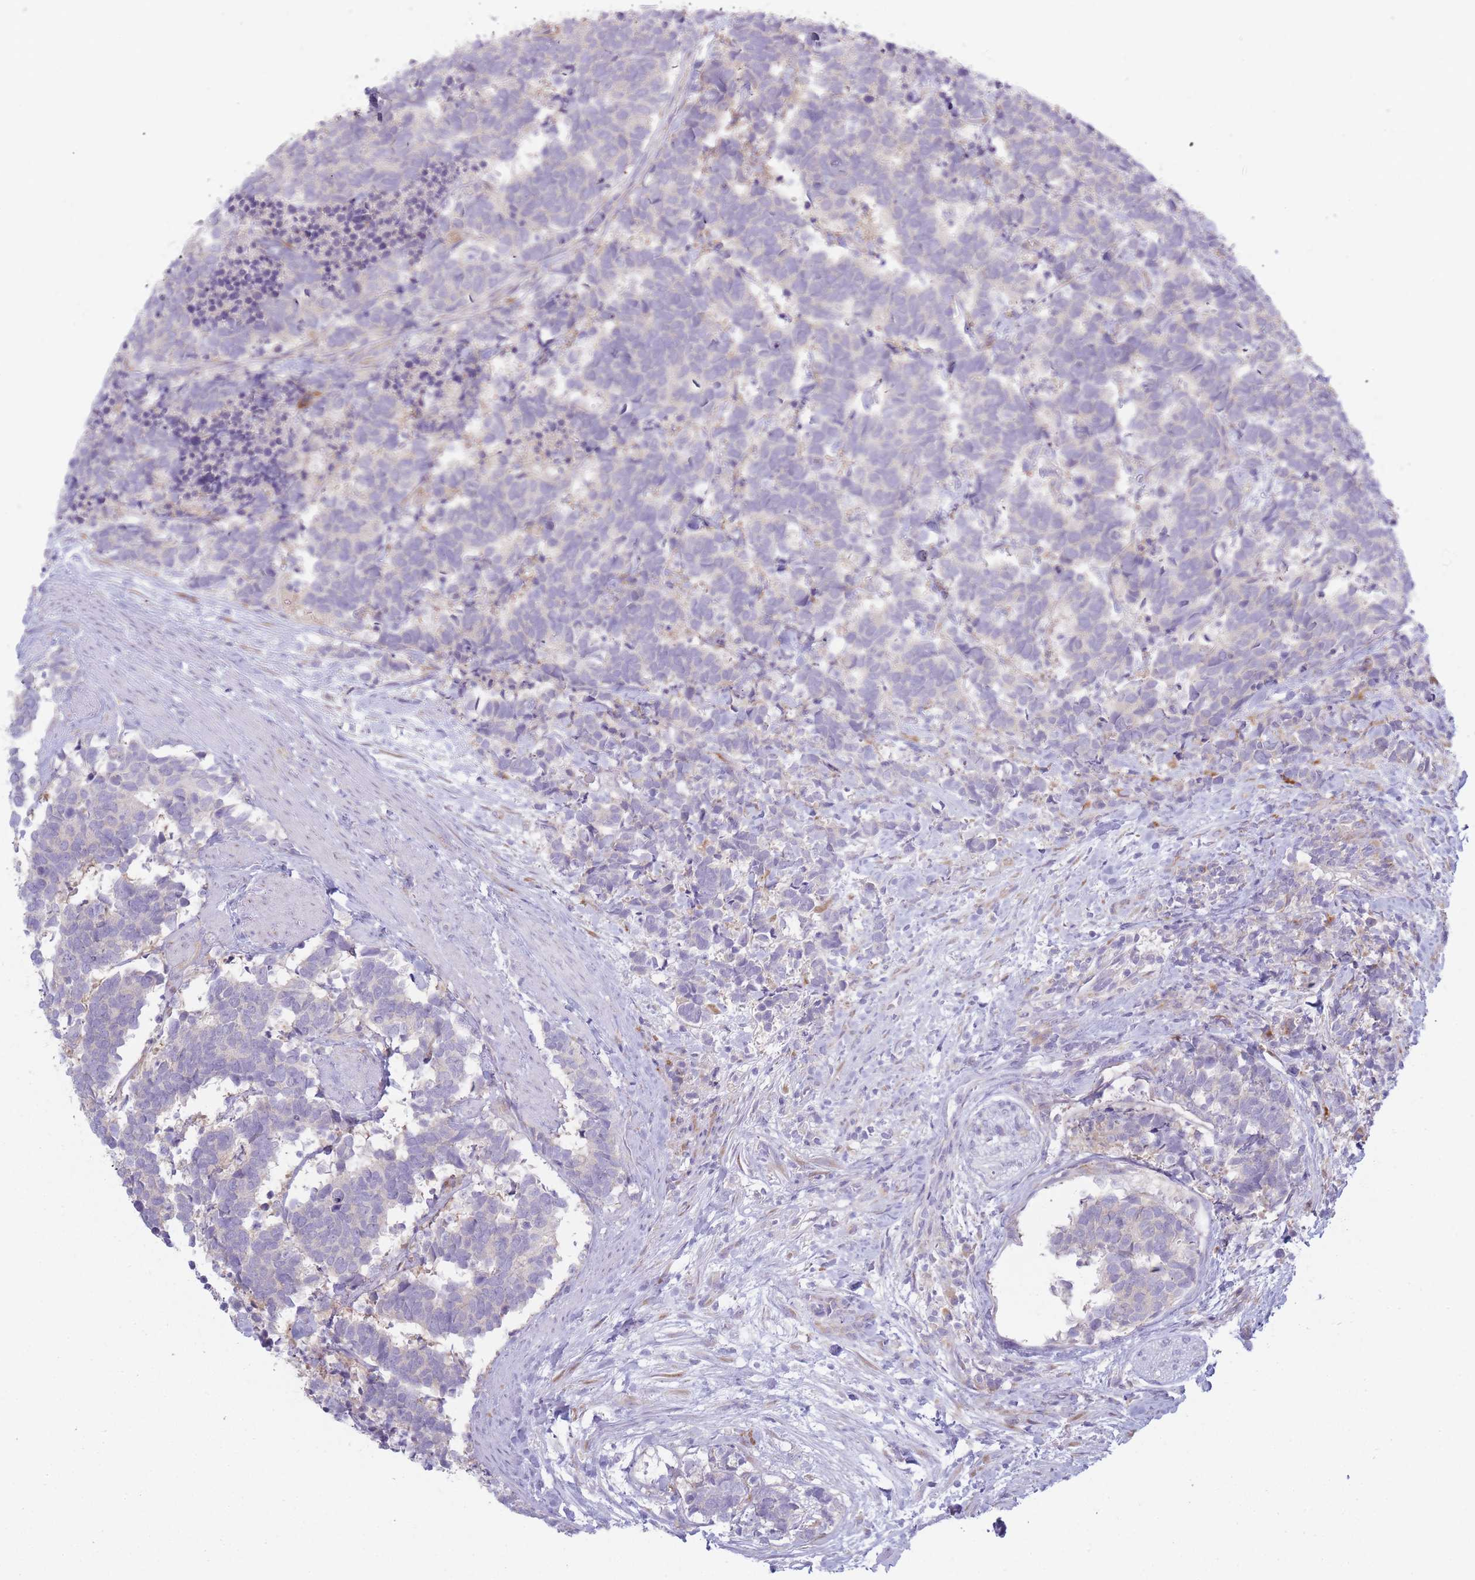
{"staining": {"intensity": "negative", "quantity": "none", "location": "none"}, "tissue": "carcinoid", "cell_type": "Tumor cells", "image_type": "cancer", "snomed": [{"axis": "morphology", "description": "Carcinoma, NOS"}, {"axis": "morphology", "description": "Carcinoid, malignant, NOS"}, {"axis": "topography", "description": "Prostate"}], "caption": "DAB immunohistochemical staining of carcinoid reveals no significant expression in tumor cells.", "gene": "OR5L2", "patient": {"sex": "male", "age": 57}}